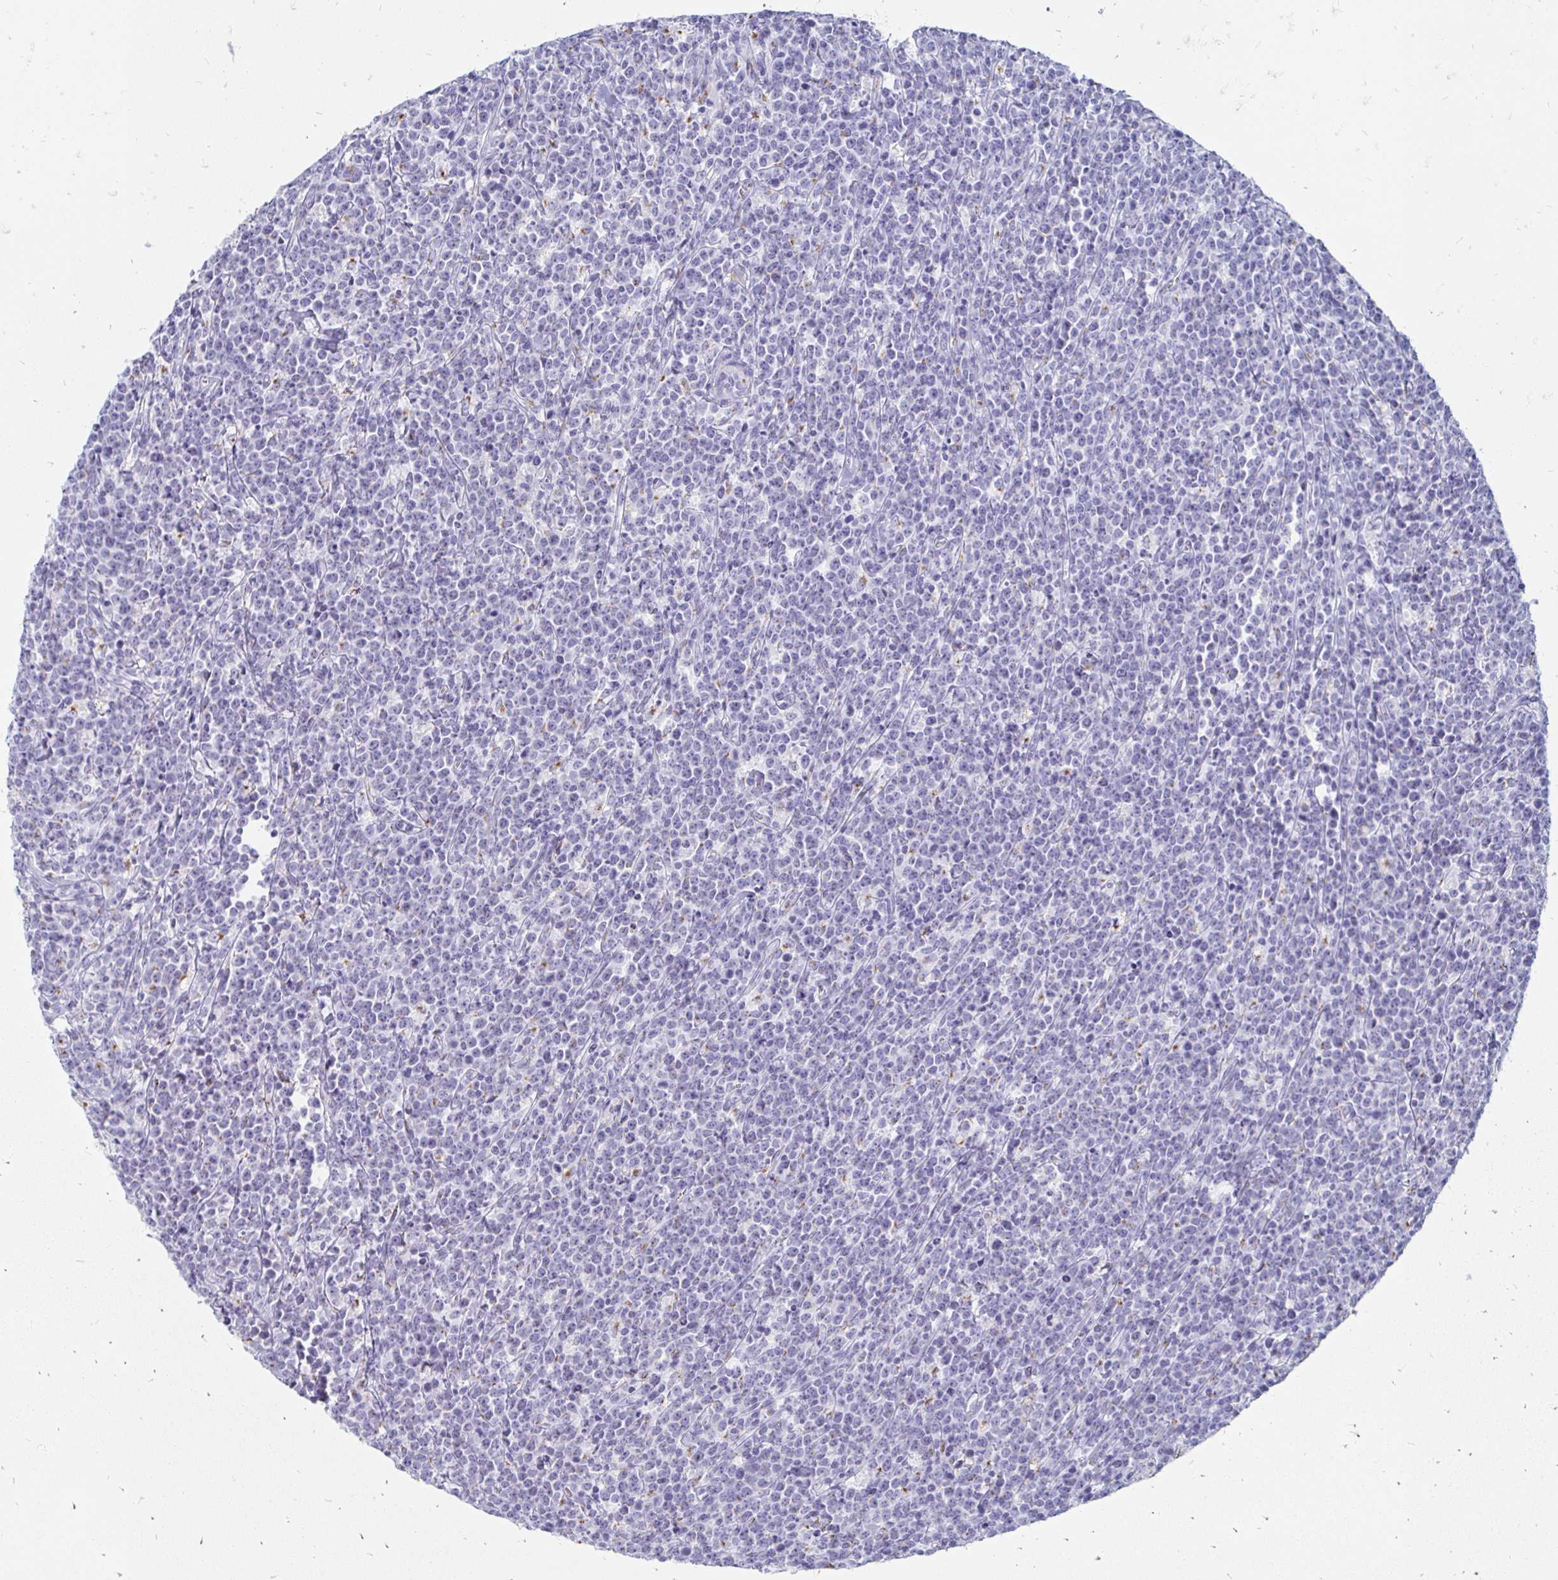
{"staining": {"intensity": "negative", "quantity": "none", "location": "none"}, "tissue": "lymphoma", "cell_type": "Tumor cells", "image_type": "cancer", "snomed": [{"axis": "morphology", "description": "Malignant lymphoma, non-Hodgkin's type, High grade"}, {"axis": "topography", "description": "Small intestine"}], "caption": "Human malignant lymphoma, non-Hodgkin's type (high-grade) stained for a protein using immunohistochemistry (IHC) exhibits no expression in tumor cells.", "gene": "PAGE4", "patient": {"sex": "female", "age": 56}}